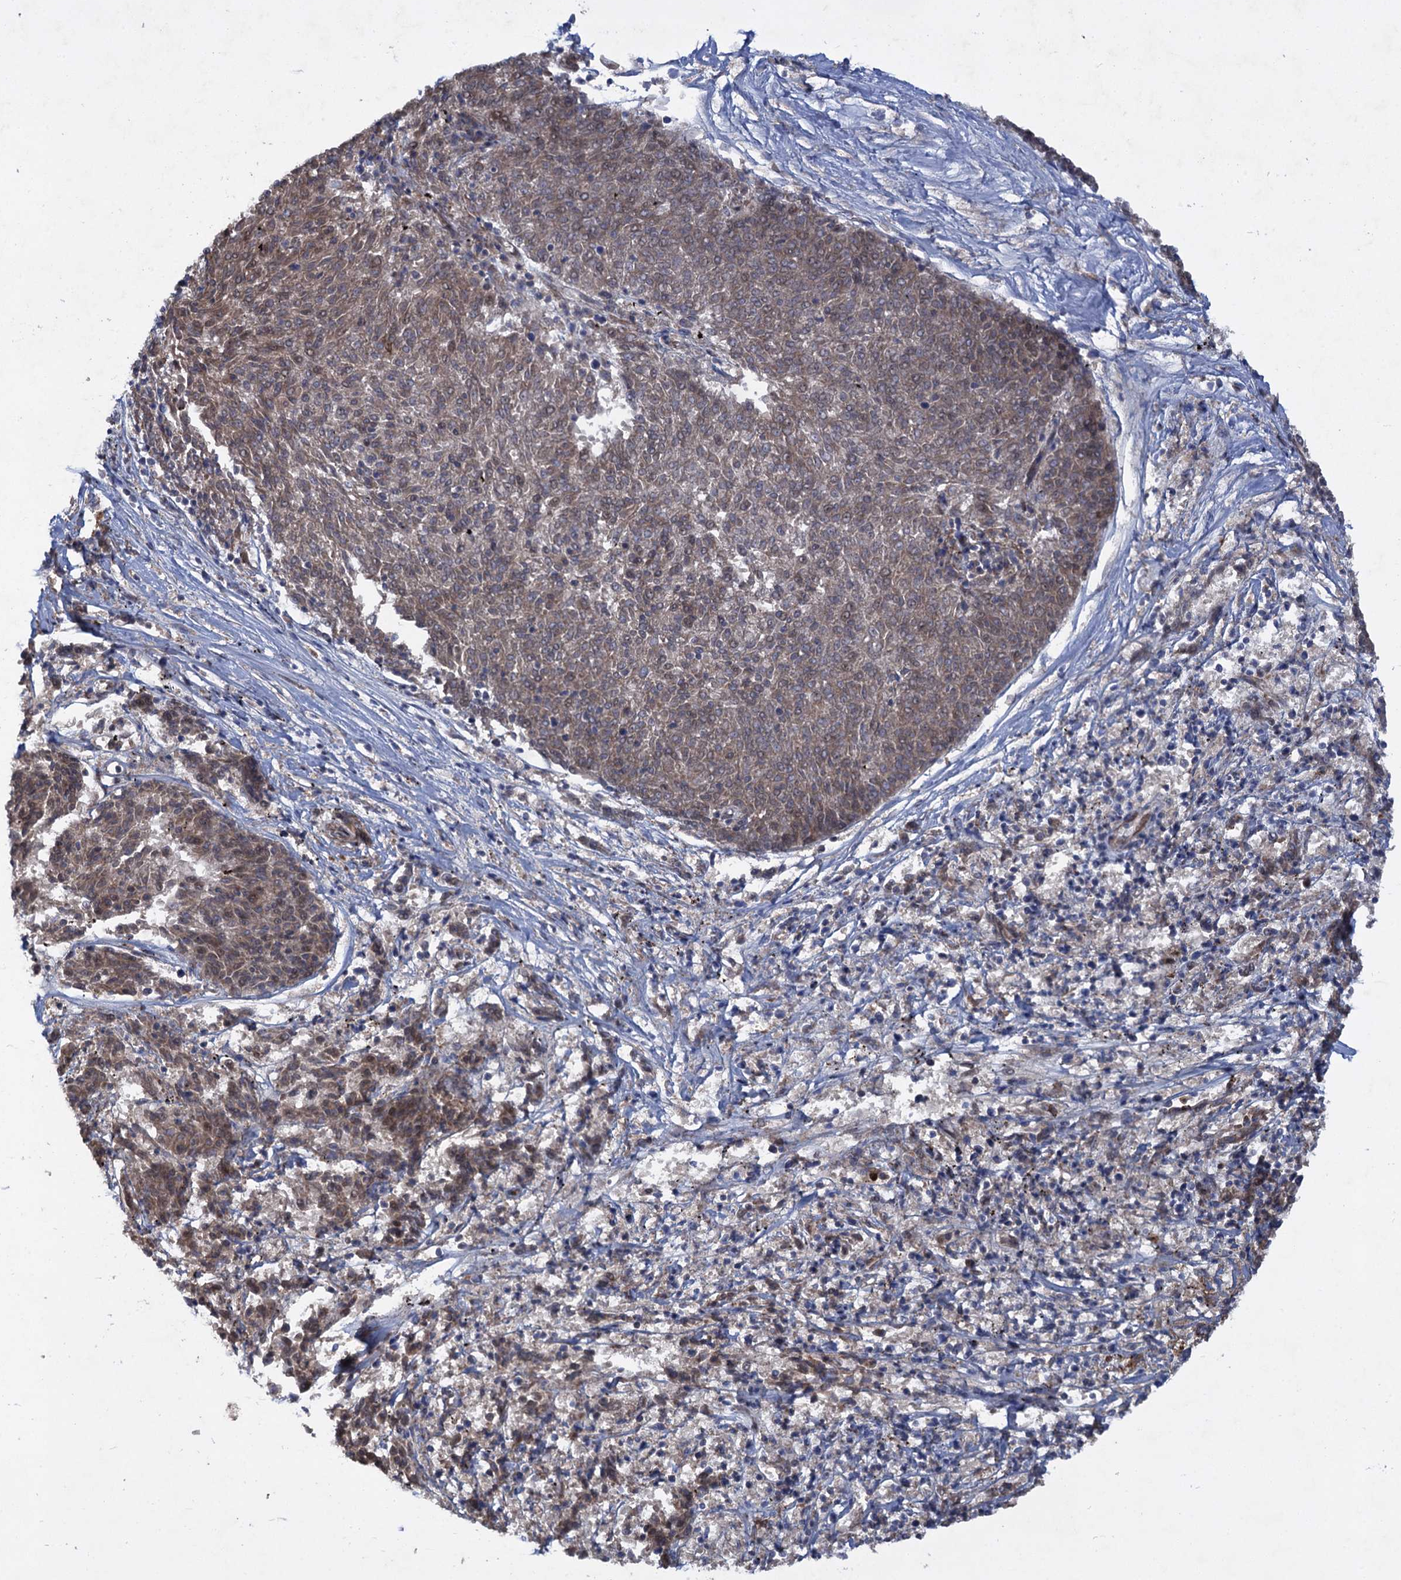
{"staining": {"intensity": "weak", "quantity": "25%-75%", "location": "cytoplasmic/membranous,nuclear"}, "tissue": "melanoma", "cell_type": "Tumor cells", "image_type": "cancer", "snomed": [{"axis": "morphology", "description": "Malignant melanoma, NOS"}, {"axis": "topography", "description": "Skin"}], "caption": "Immunohistochemistry photomicrograph of human malignant melanoma stained for a protein (brown), which shows low levels of weak cytoplasmic/membranous and nuclear expression in approximately 25%-75% of tumor cells.", "gene": "NUDT22", "patient": {"sex": "female", "age": 72}}